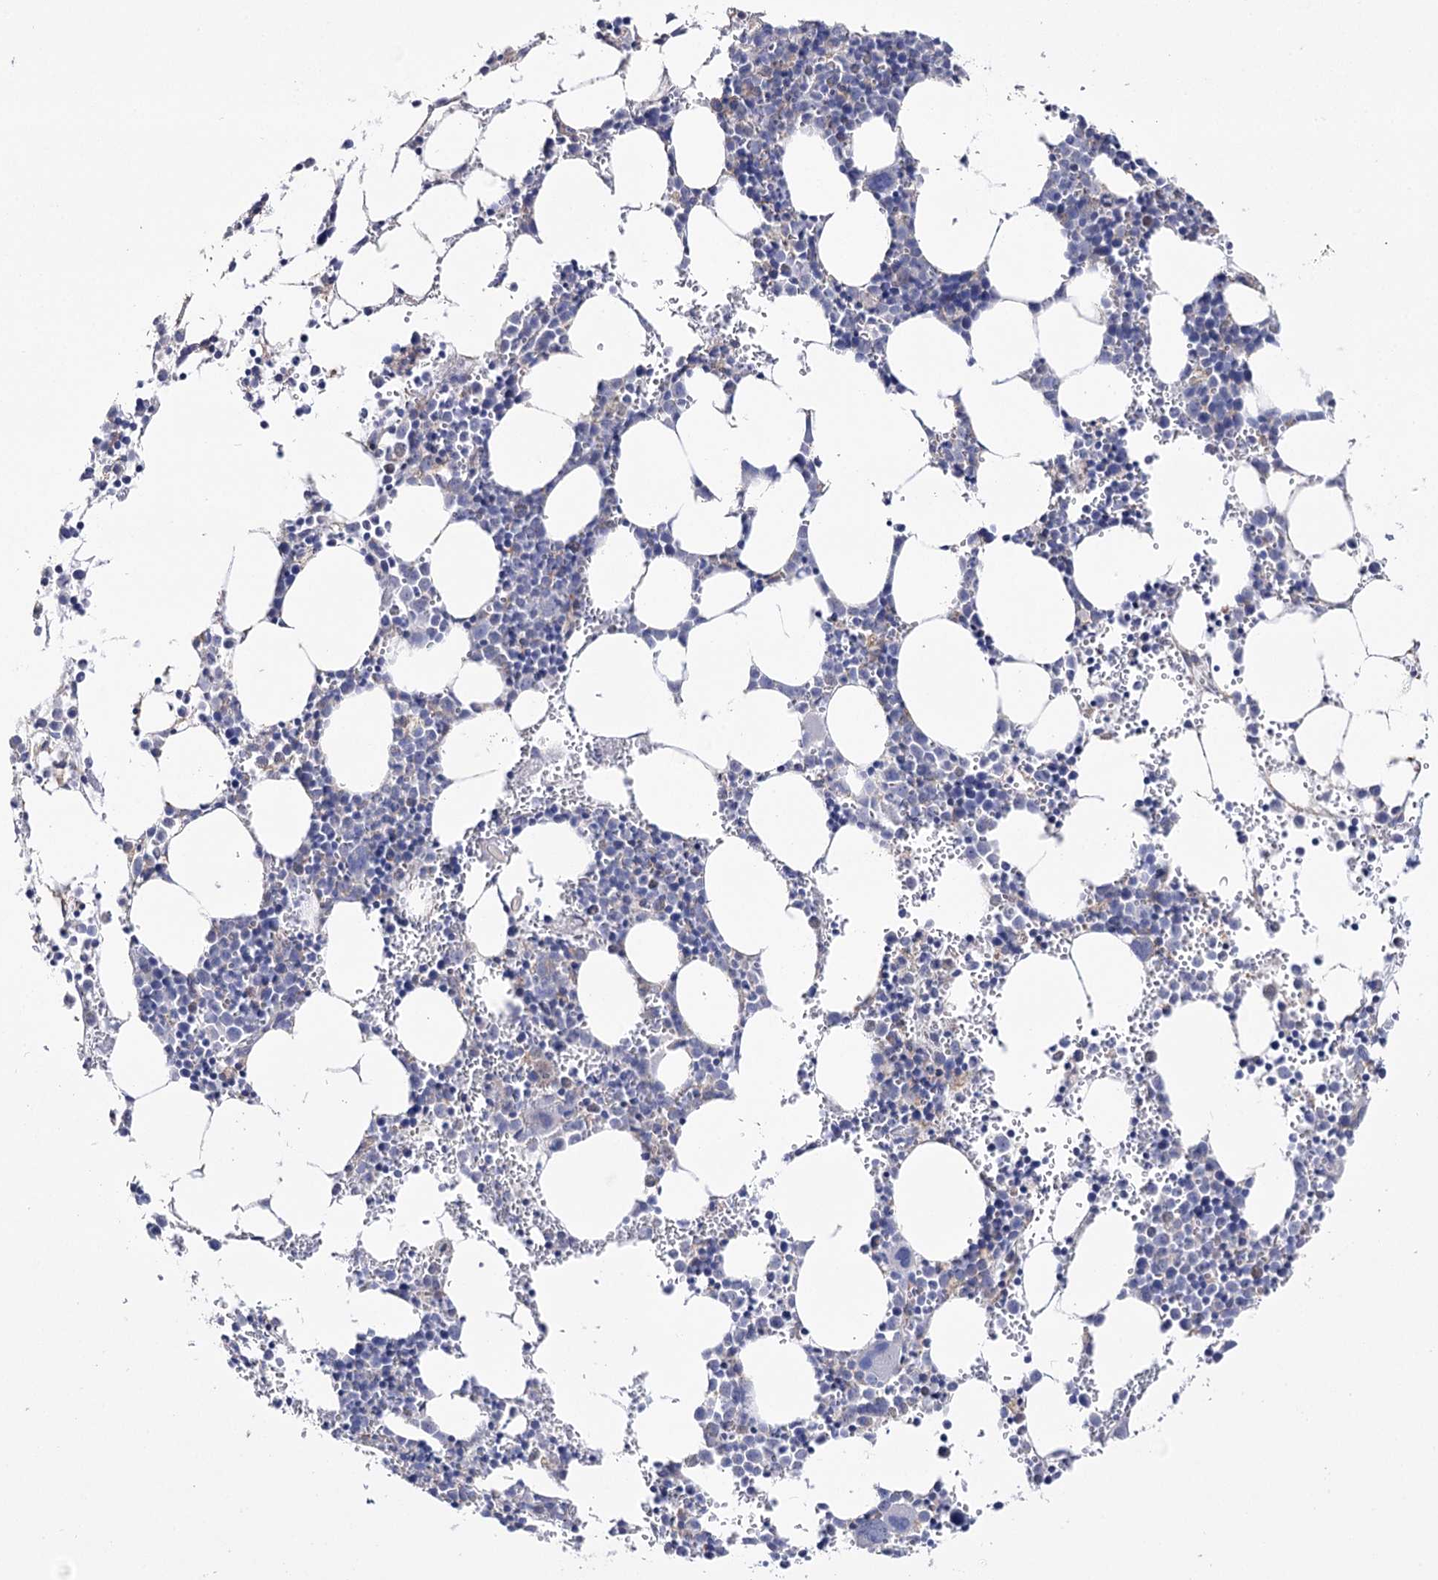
{"staining": {"intensity": "negative", "quantity": "none", "location": "none"}, "tissue": "bone marrow", "cell_type": "Hematopoietic cells", "image_type": "normal", "snomed": [{"axis": "morphology", "description": "Normal tissue, NOS"}, {"axis": "topography", "description": "Bone marrow"}], "caption": "This micrograph is of normal bone marrow stained with immunohistochemistry to label a protein in brown with the nuclei are counter-stained blue. There is no staining in hematopoietic cells. (IHC, brightfield microscopy, high magnification).", "gene": "VGLL4", "patient": {"sex": "female", "age": 89}}